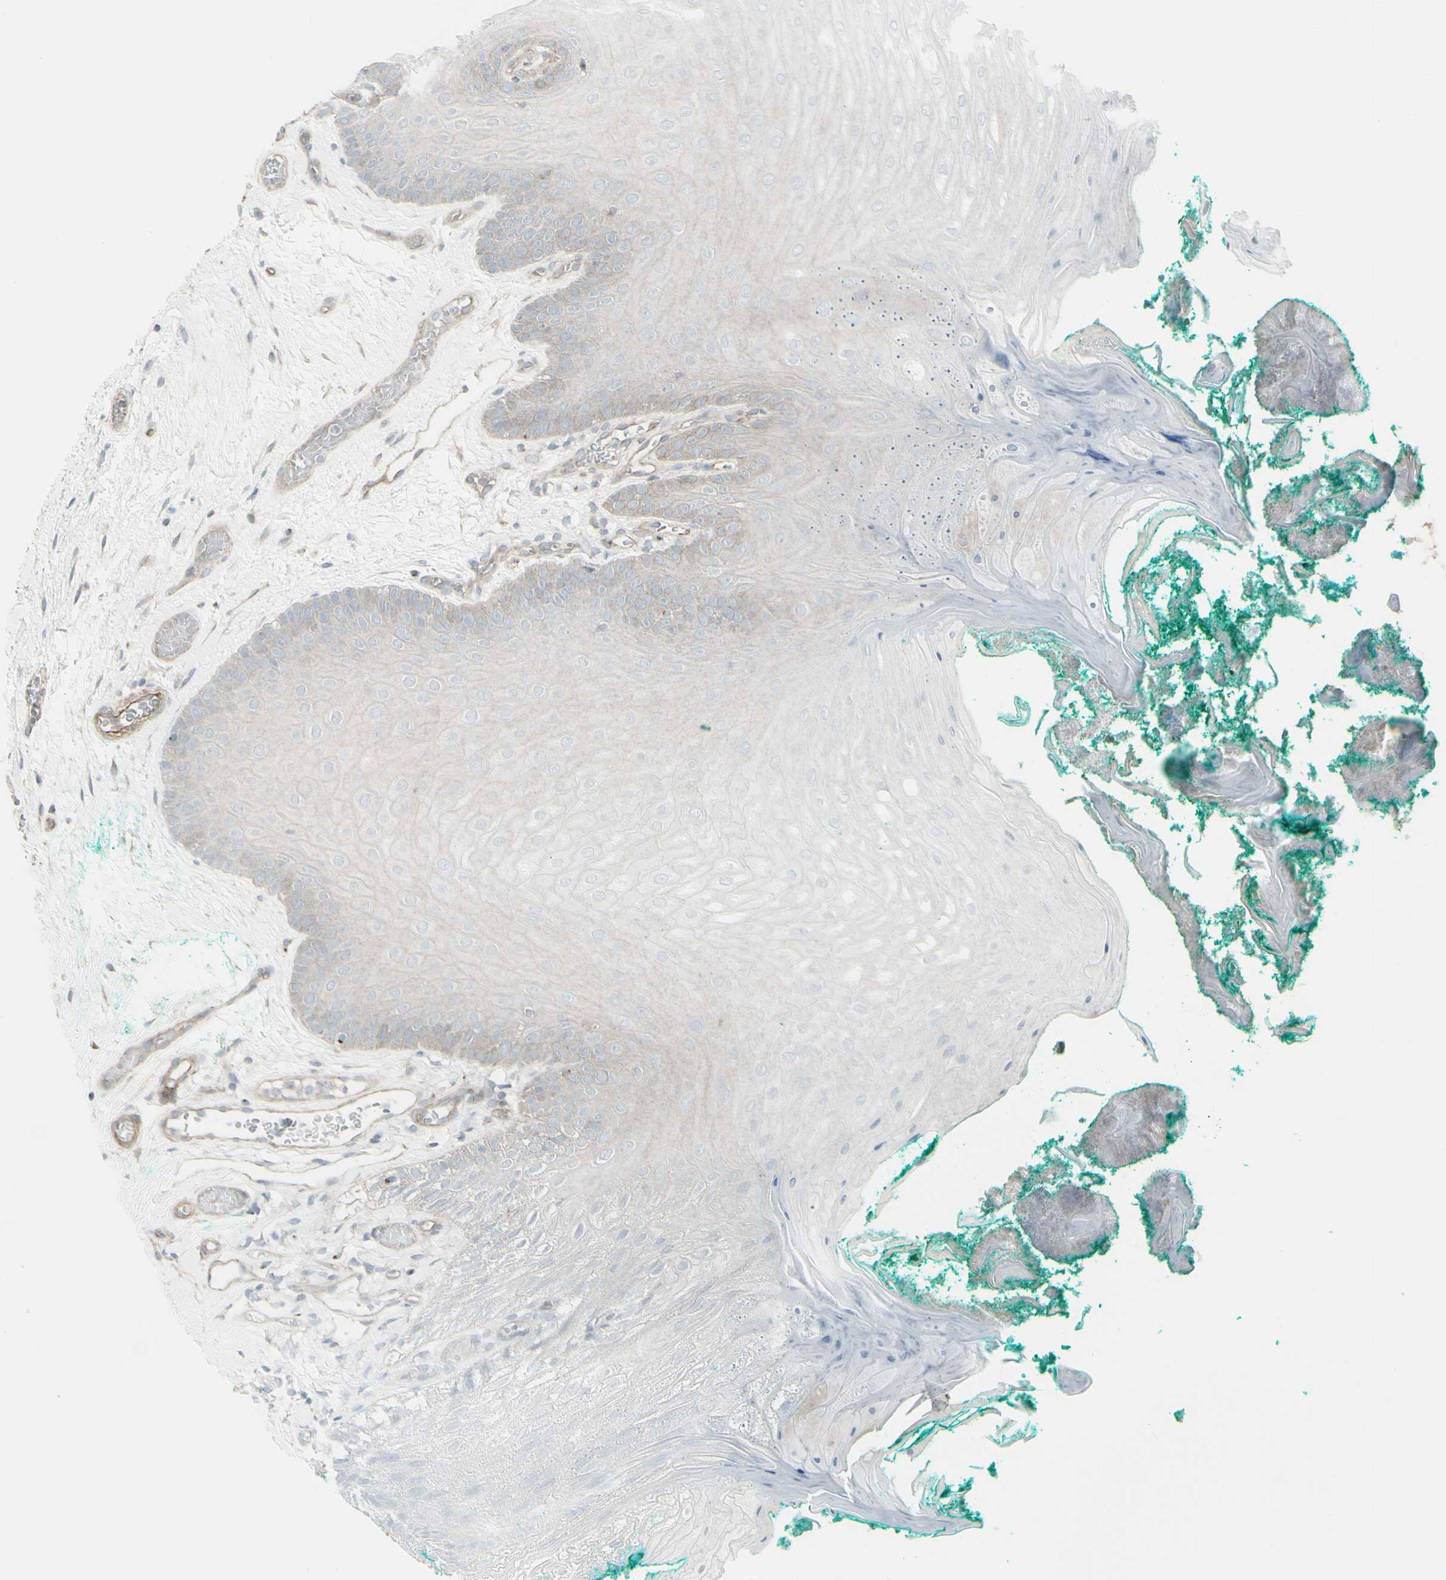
{"staining": {"intensity": "weak", "quantity": "<25%", "location": "cytoplasmic/membranous"}, "tissue": "oral mucosa", "cell_type": "Squamous epithelial cells", "image_type": "normal", "snomed": [{"axis": "morphology", "description": "Normal tissue, NOS"}, {"axis": "topography", "description": "Skeletal muscle"}, {"axis": "topography", "description": "Oral tissue"}], "caption": "Immunohistochemical staining of benign oral mucosa exhibits no significant expression in squamous epithelial cells.", "gene": "GALNT6", "patient": {"sex": "male", "age": 58}}